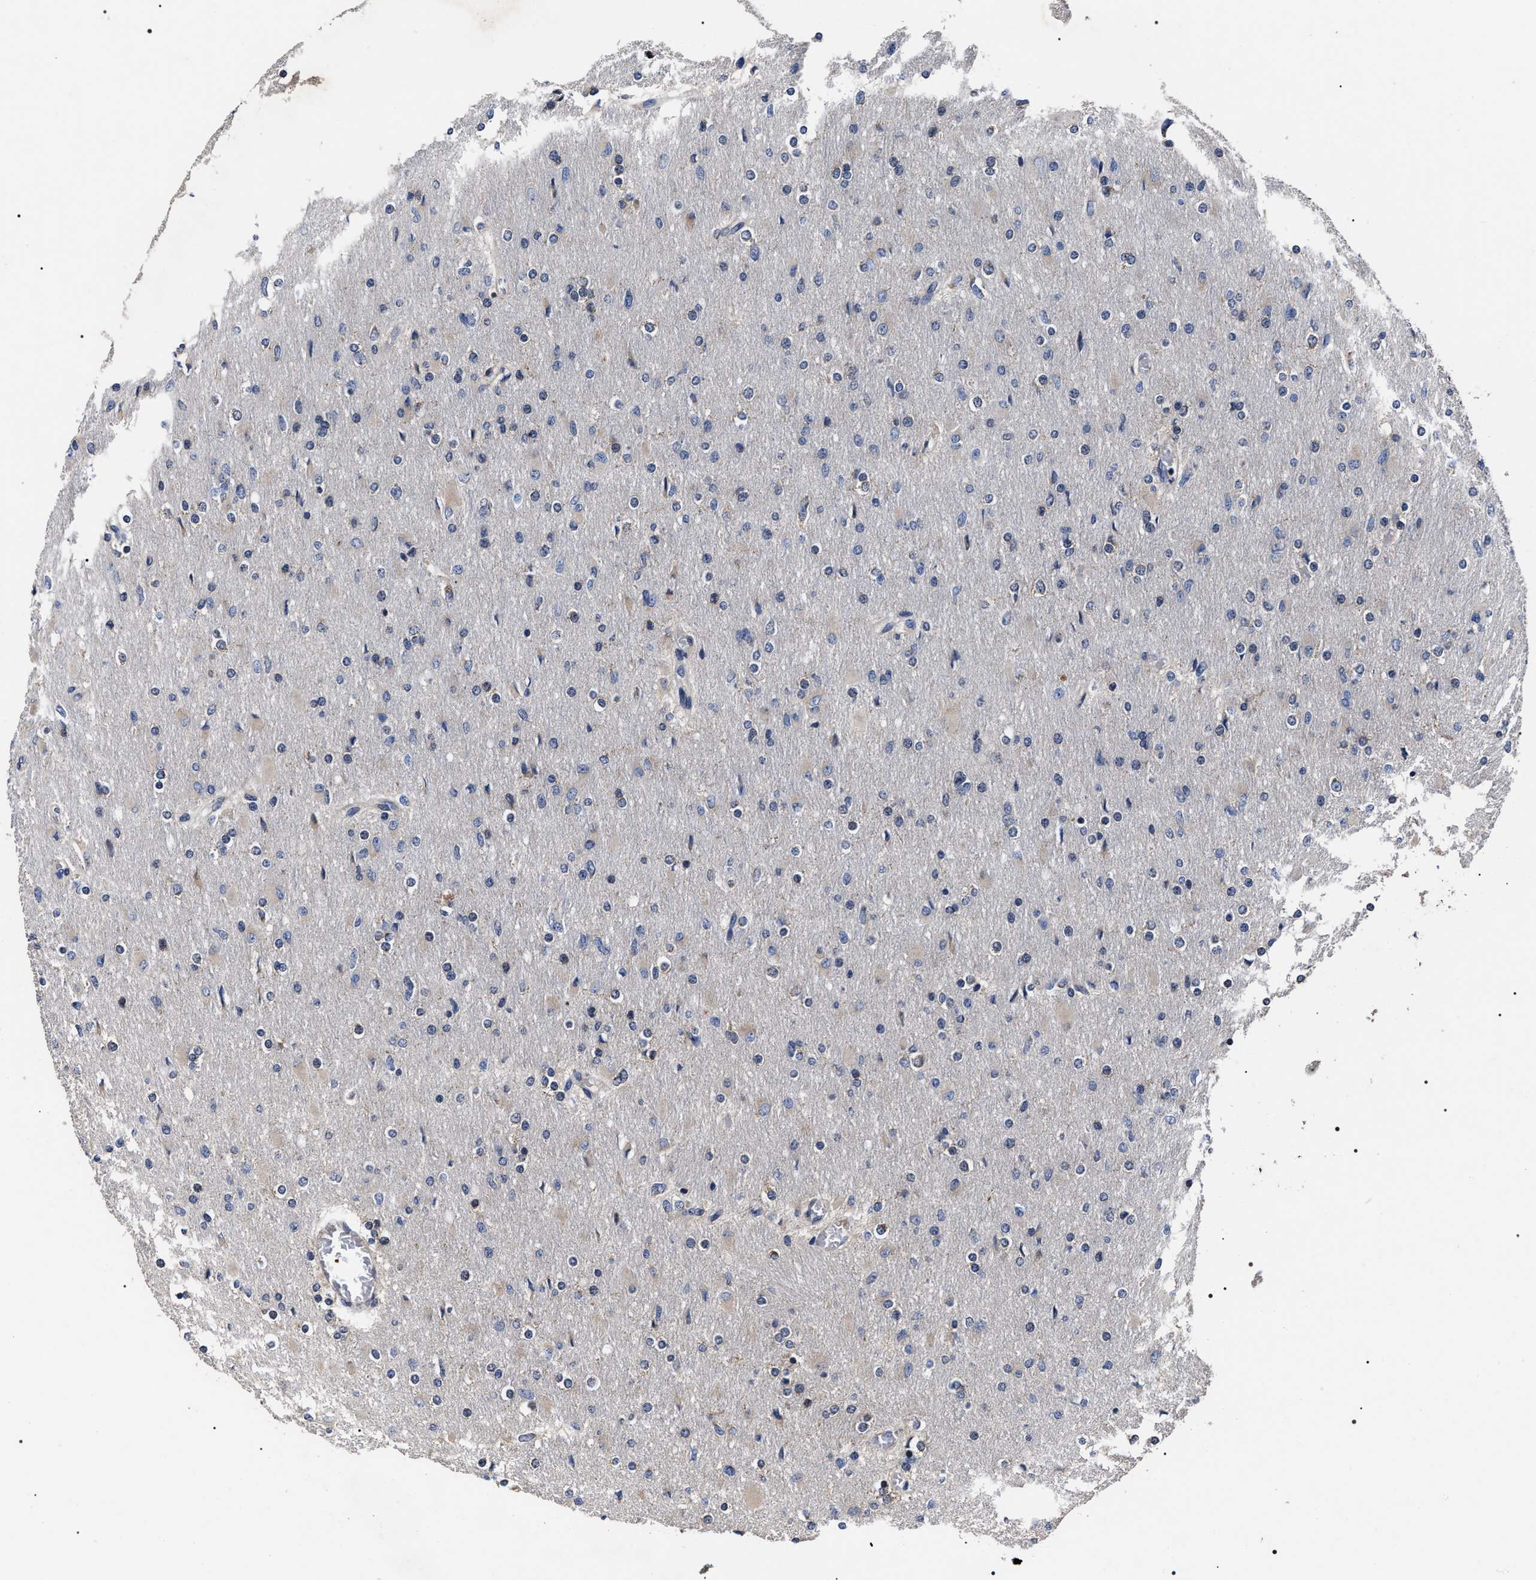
{"staining": {"intensity": "negative", "quantity": "none", "location": "none"}, "tissue": "glioma", "cell_type": "Tumor cells", "image_type": "cancer", "snomed": [{"axis": "morphology", "description": "Glioma, malignant, High grade"}, {"axis": "topography", "description": "Cerebral cortex"}], "caption": "Immunohistochemistry (IHC) image of human malignant glioma (high-grade) stained for a protein (brown), which reveals no staining in tumor cells.", "gene": "MIS18A", "patient": {"sex": "female", "age": 36}}